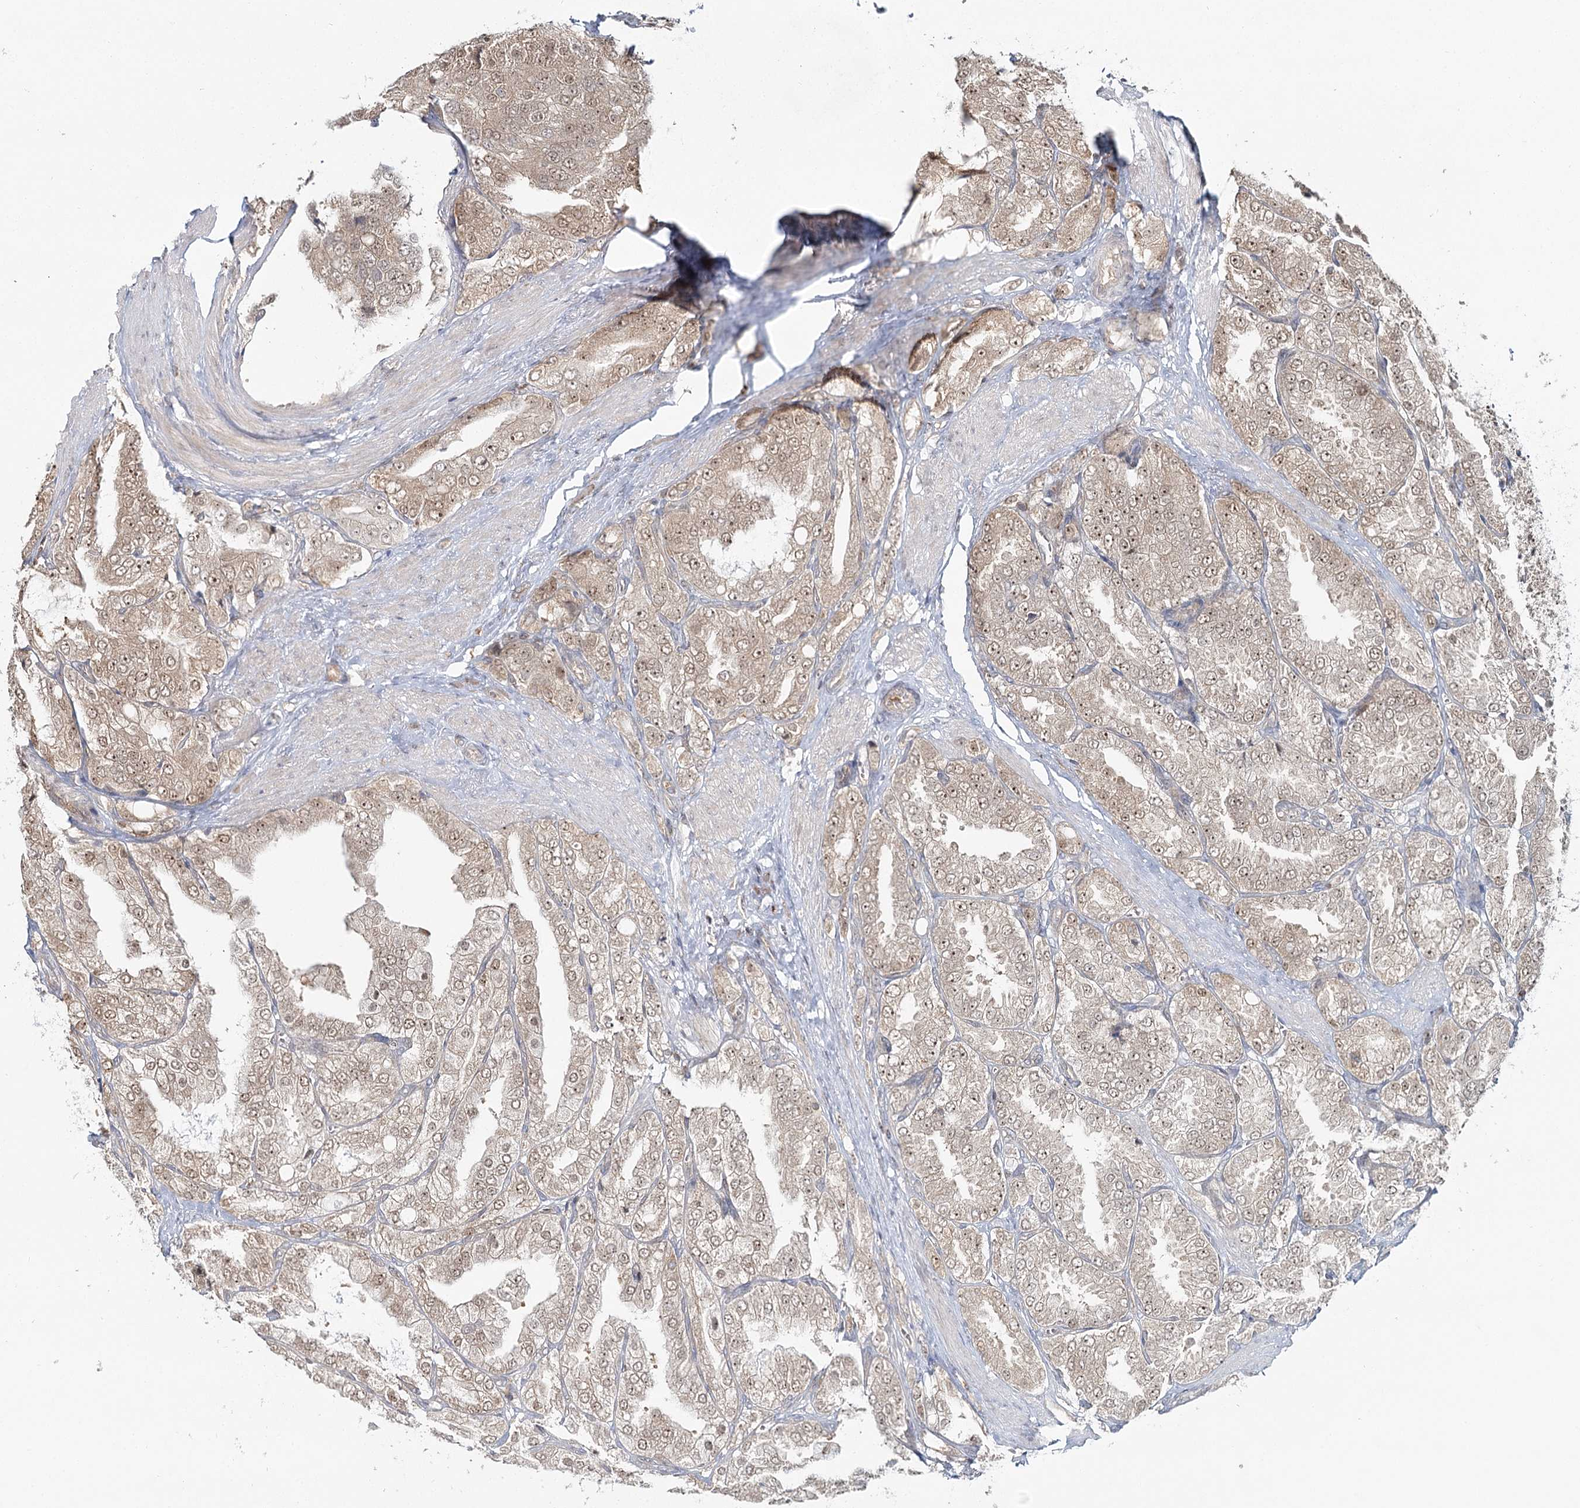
{"staining": {"intensity": "weak", "quantity": ">75%", "location": "cytoplasmic/membranous,nuclear"}, "tissue": "prostate cancer", "cell_type": "Tumor cells", "image_type": "cancer", "snomed": [{"axis": "morphology", "description": "Adenocarcinoma, High grade"}, {"axis": "topography", "description": "Prostate"}], "caption": "Brown immunohistochemical staining in human prostate high-grade adenocarcinoma reveals weak cytoplasmic/membranous and nuclear positivity in about >75% of tumor cells.", "gene": "FAM120B", "patient": {"sex": "male", "age": 50}}